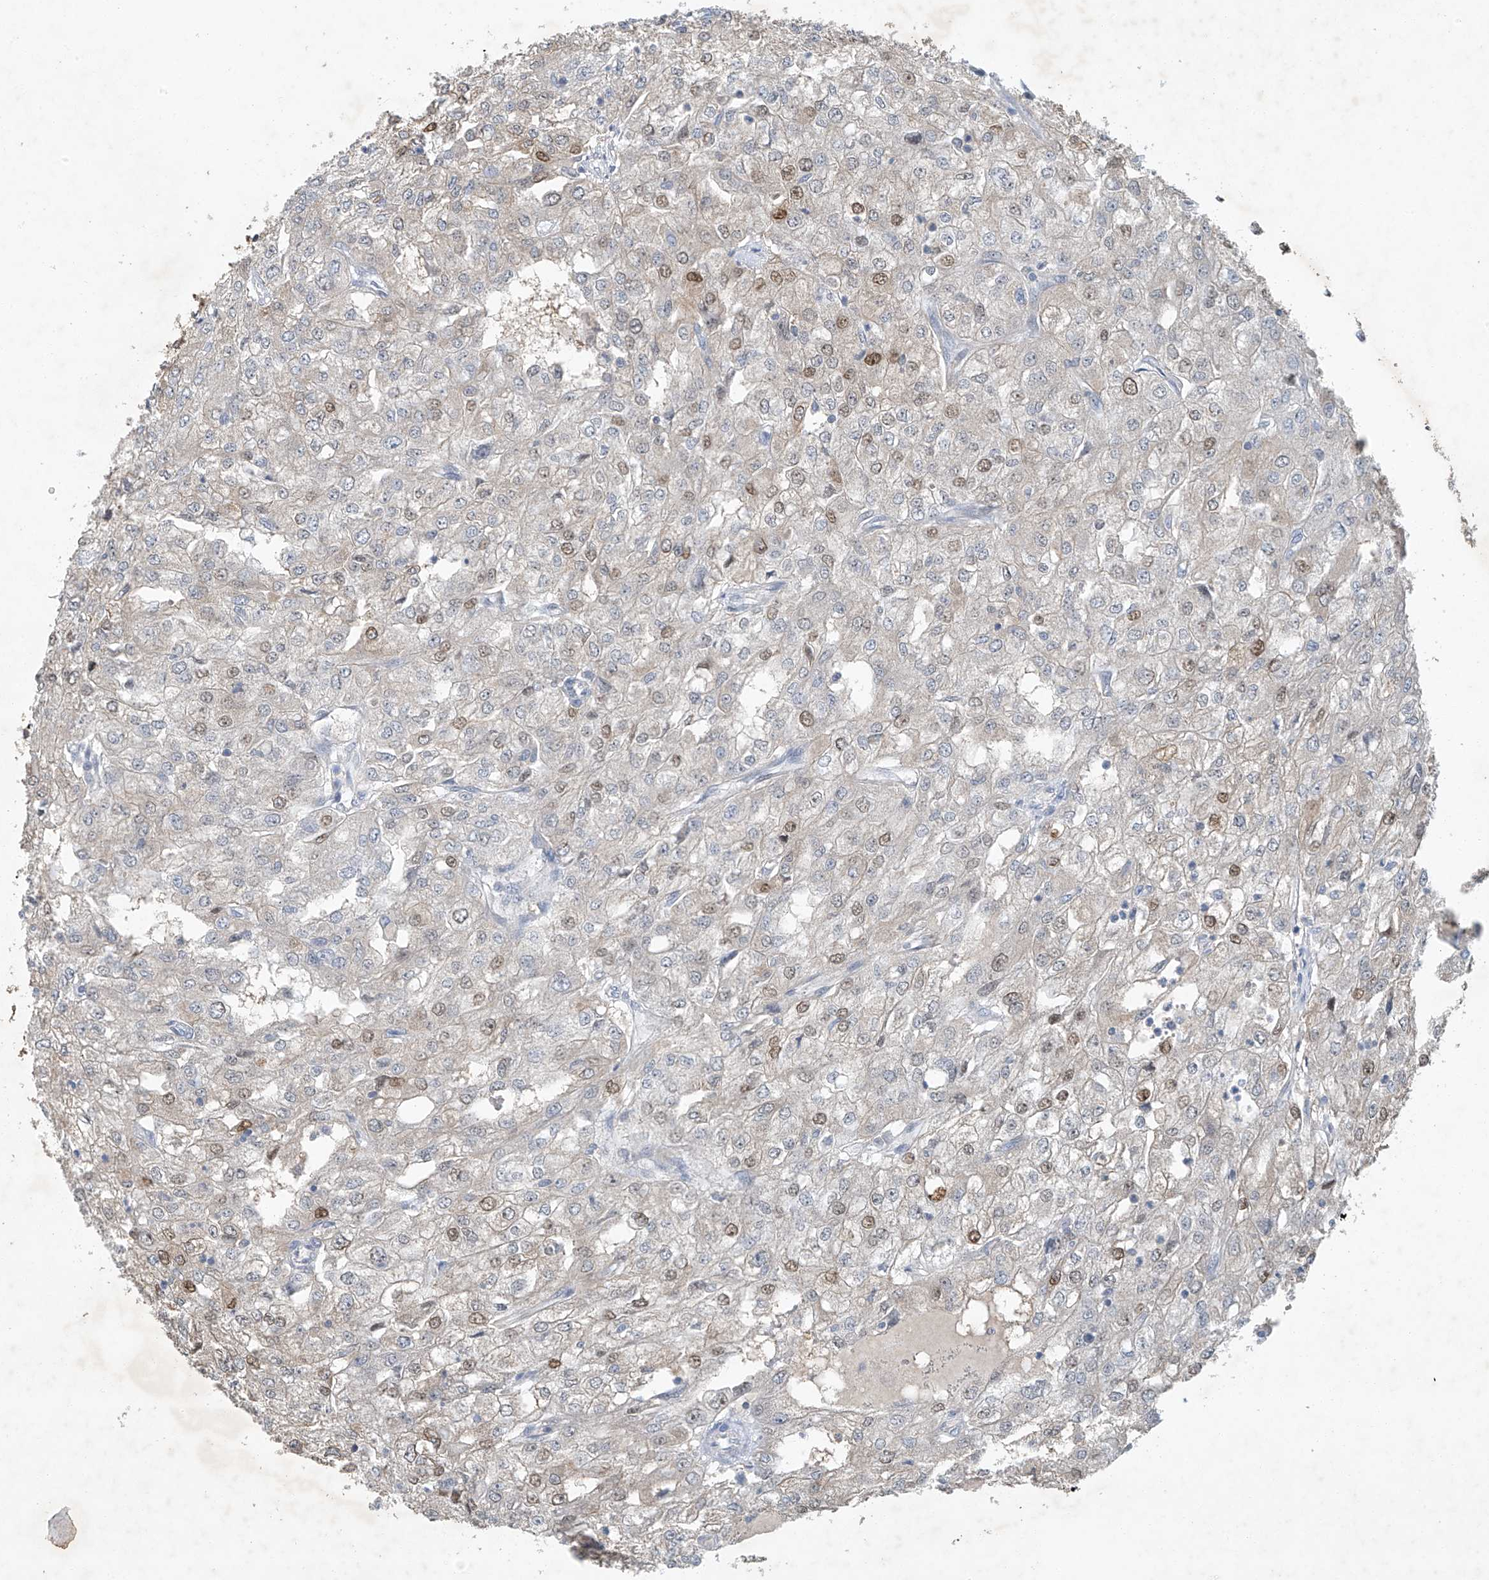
{"staining": {"intensity": "moderate", "quantity": "<25%", "location": "nuclear"}, "tissue": "renal cancer", "cell_type": "Tumor cells", "image_type": "cancer", "snomed": [{"axis": "morphology", "description": "Adenocarcinoma, NOS"}, {"axis": "topography", "description": "Kidney"}], "caption": "Brown immunohistochemical staining in human renal cancer reveals moderate nuclear expression in approximately <25% of tumor cells.", "gene": "TAF8", "patient": {"sex": "female", "age": 54}}